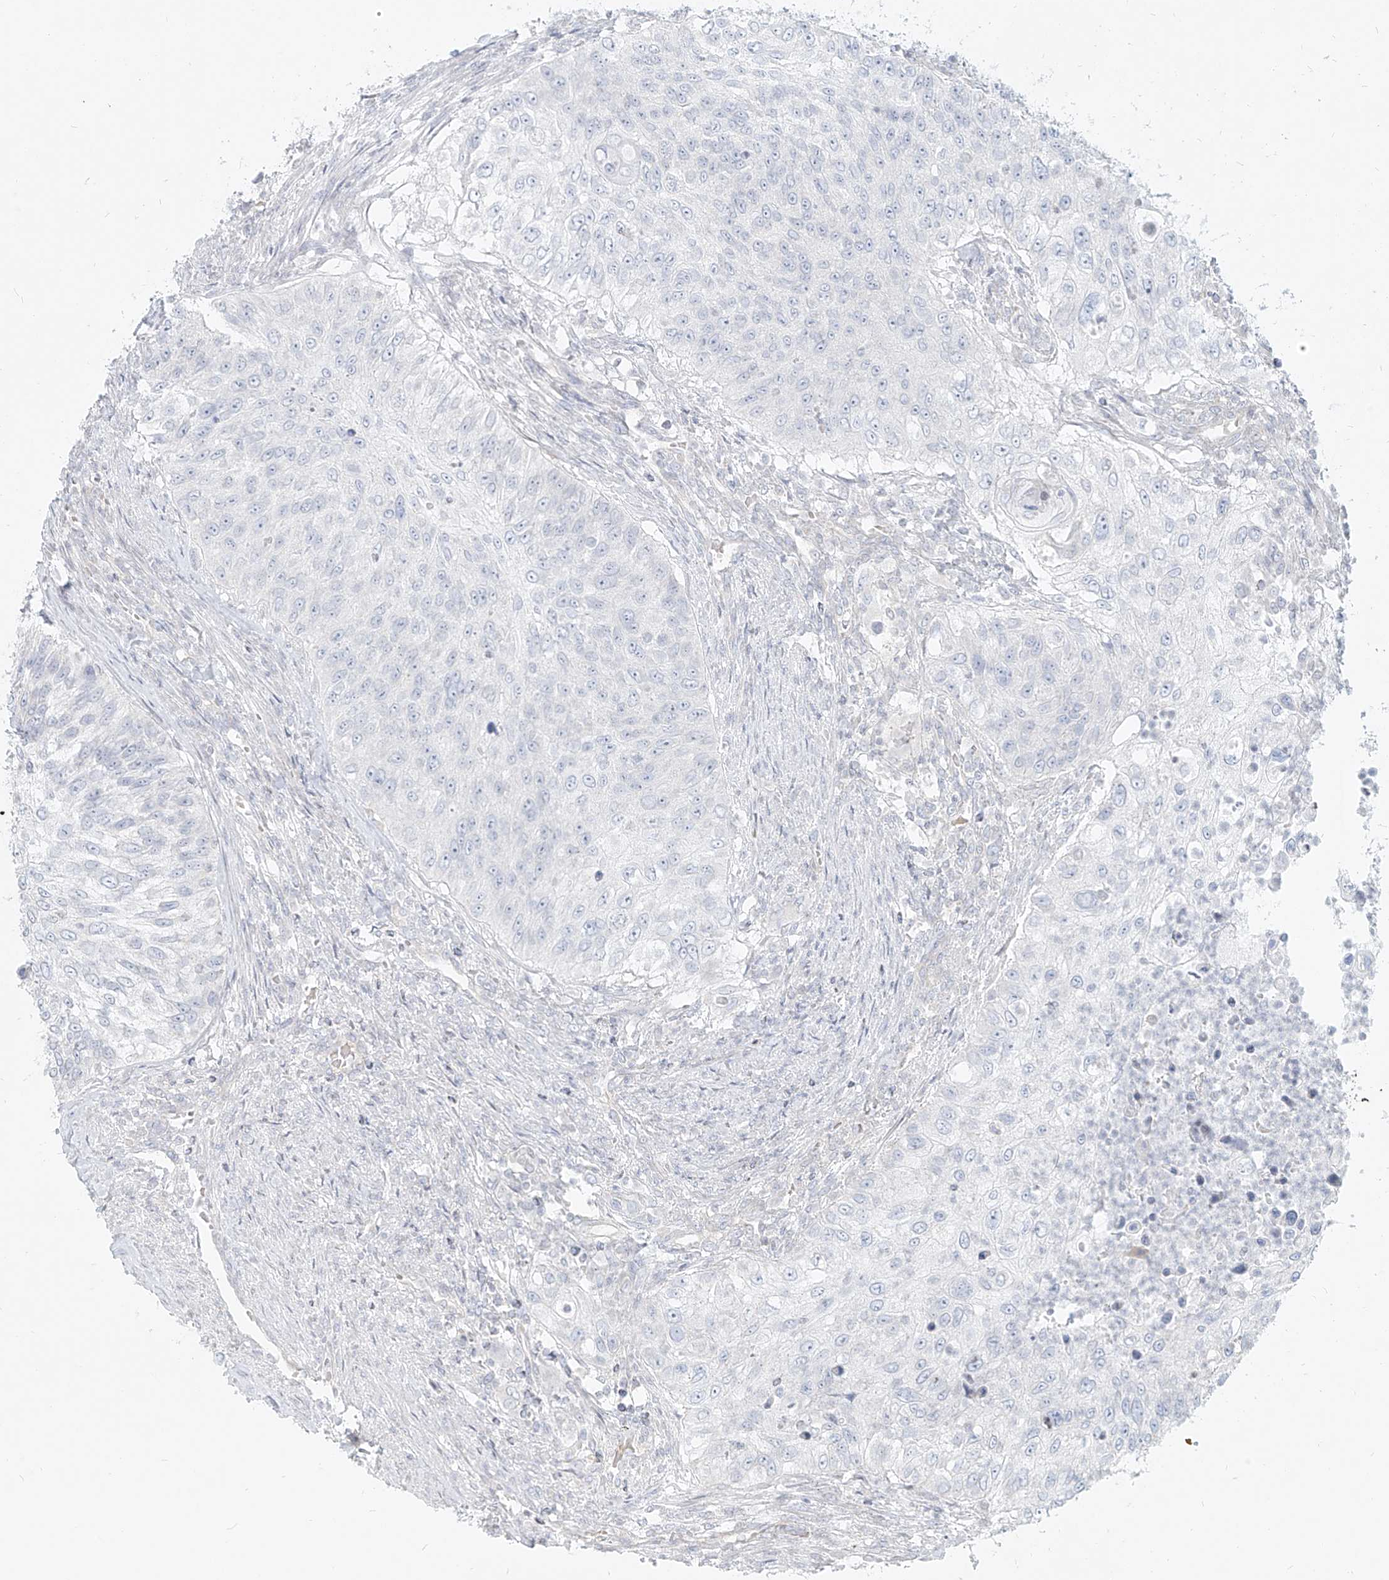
{"staining": {"intensity": "negative", "quantity": "none", "location": "none"}, "tissue": "urothelial cancer", "cell_type": "Tumor cells", "image_type": "cancer", "snomed": [{"axis": "morphology", "description": "Urothelial carcinoma, High grade"}, {"axis": "topography", "description": "Urinary bladder"}], "caption": "A histopathology image of high-grade urothelial carcinoma stained for a protein demonstrates no brown staining in tumor cells.", "gene": "ITPKB", "patient": {"sex": "female", "age": 60}}